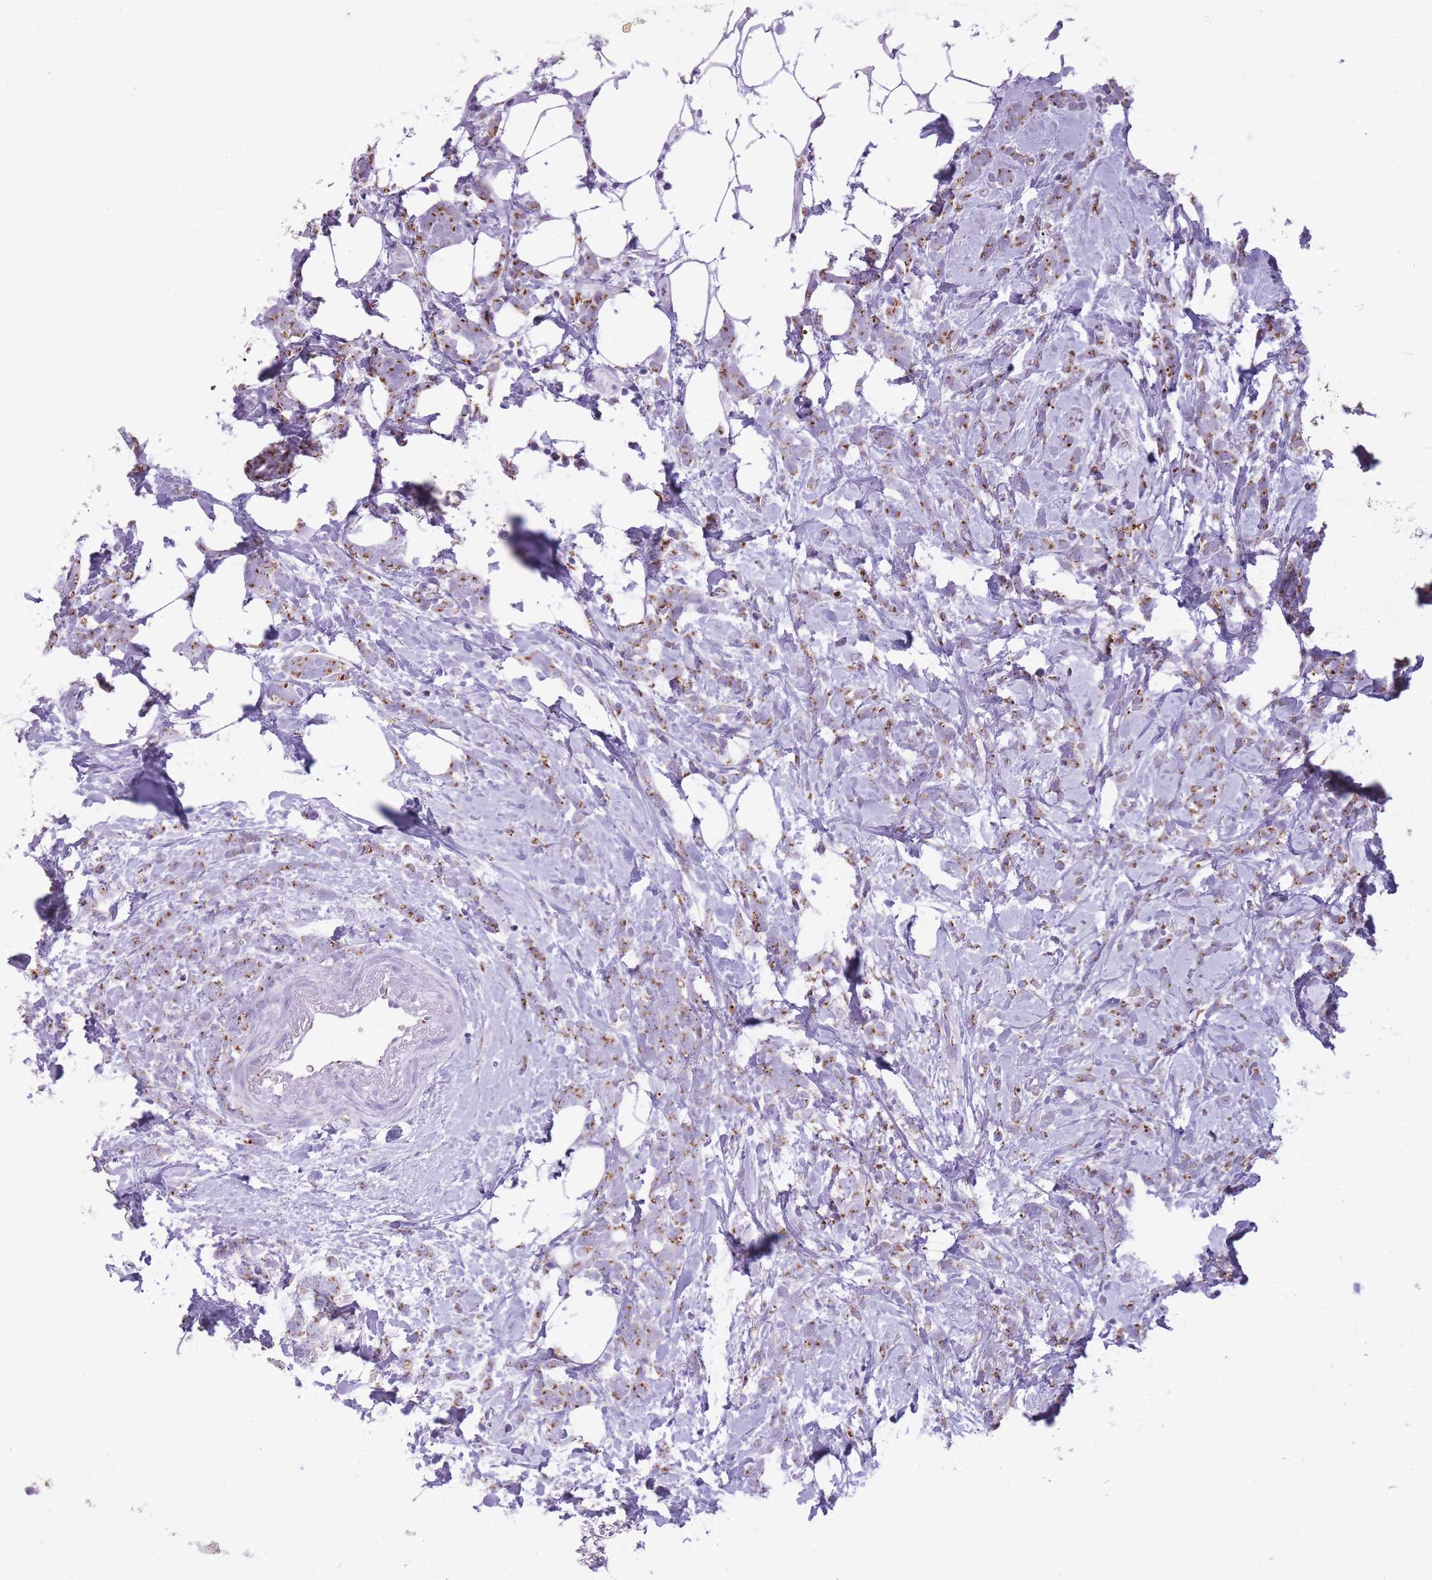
{"staining": {"intensity": "moderate", "quantity": ">75%", "location": "cytoplasmic/membranous"}, "tissue": "breast cancer", "cell_type": "Tumor cells", "image_type": "cancer", "snomed": [{"axis": "morphology", "description": "Lobular carcinoma"}, {"axis": "topography", "description": "Breast"}], "caption": "The immunohistochemical stain labels moderate cytoplasmic/membranous staining in tumor cells of lobular carcinoma (breast) tissue.", "gene": "B4GALT2", "patient": {"sex": "female", "age": 58}}